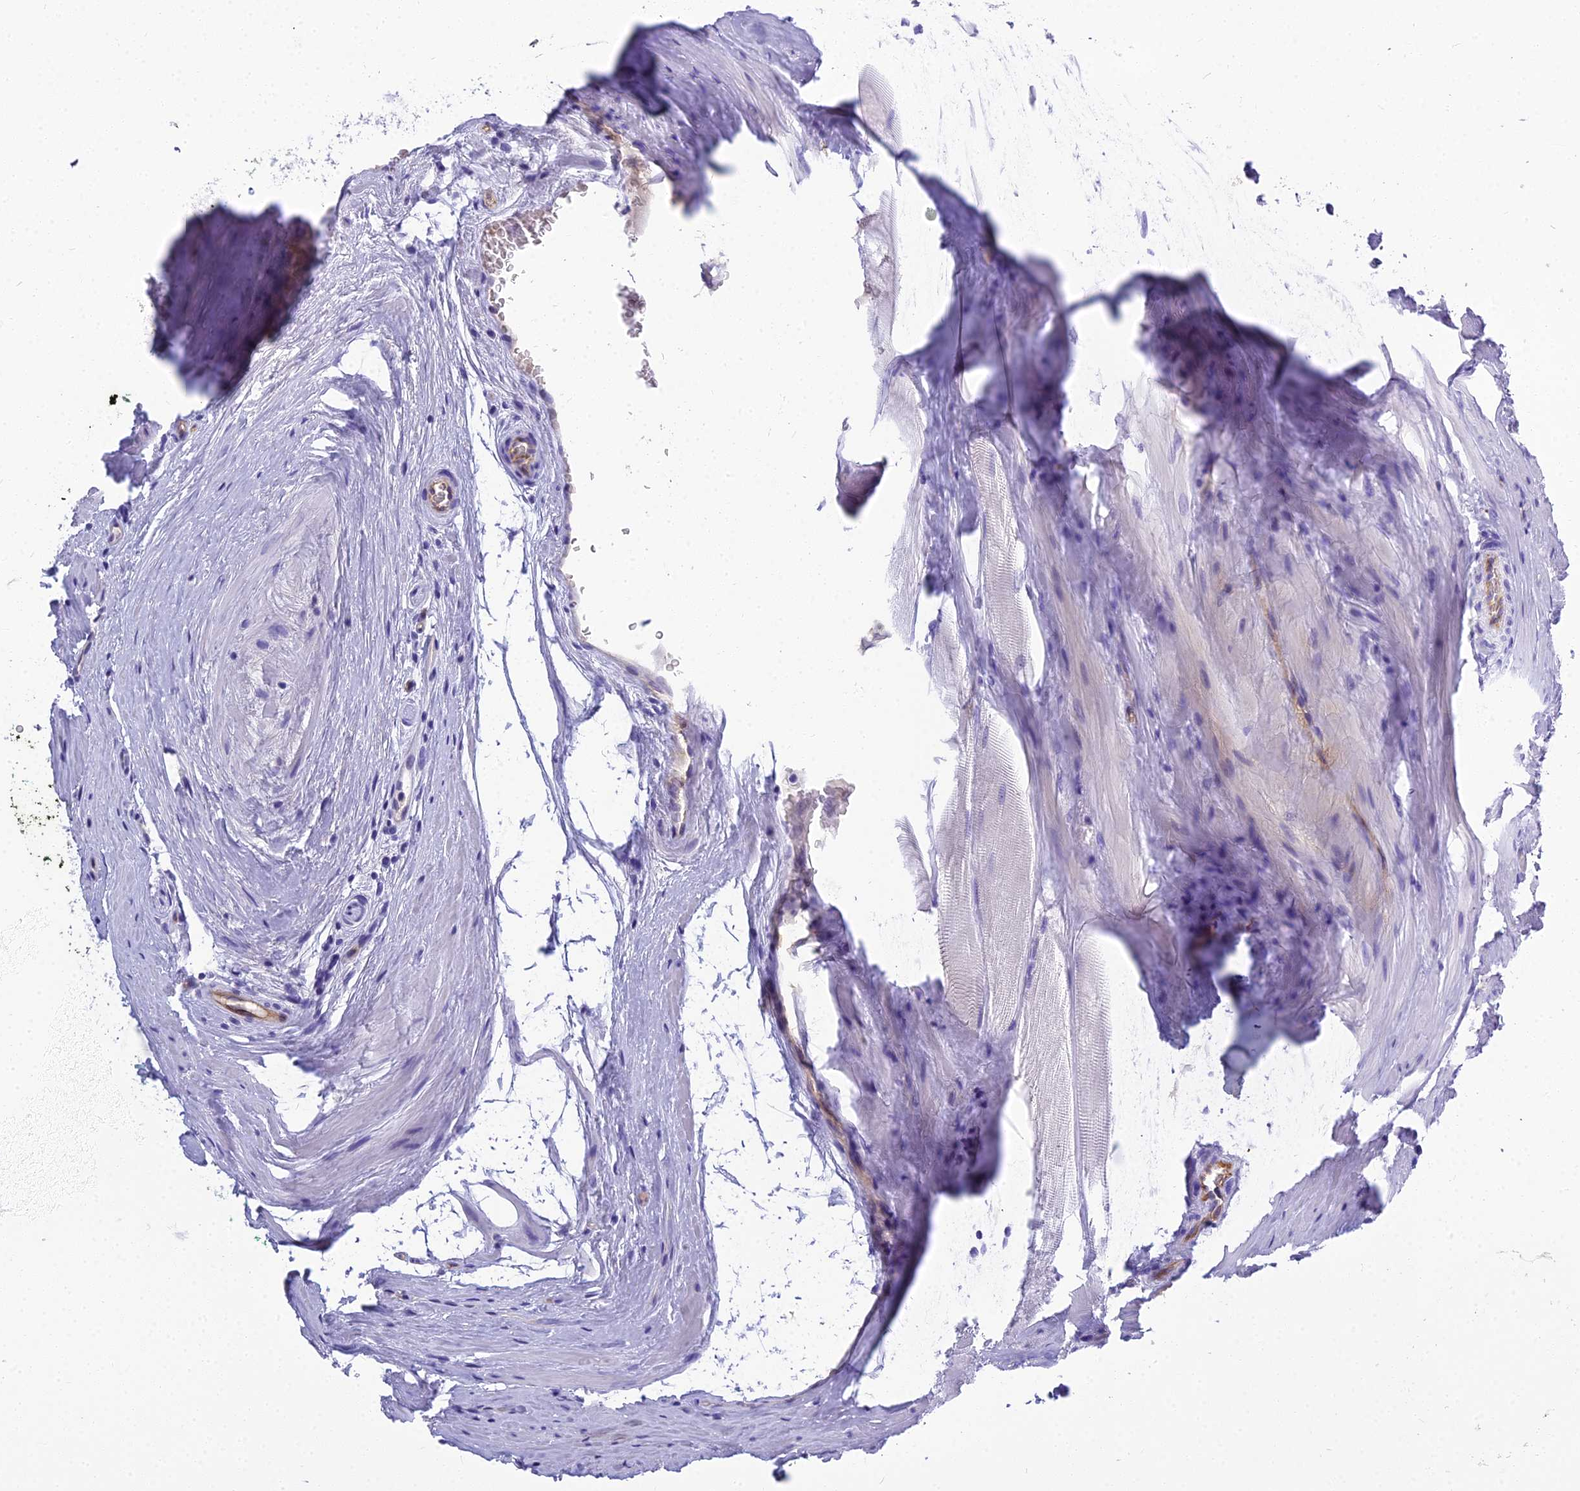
{"staining": {"intensity": "negative", "quantity": "none", "location": "none"}, "tissue": "prostate", "cell_type": "Glandular cells", "image_type": "normal", "snomed": [{"axis": "morphology", "description": "Normal tissue, NOS"}, {"axis": "topography", "description": "Prostate"}], "caption": "The immunohistochemistry (IHC) histopathology image has no significant positivity in glandular cells of prostate. The staining was performed using DAB to visualize the protein expression in brown, while the nuclei were stained in blue with hematoxylin (Magnification: 20x).", "gene": "NINJ1", "patient": {"sex": "male", "age": 60}}